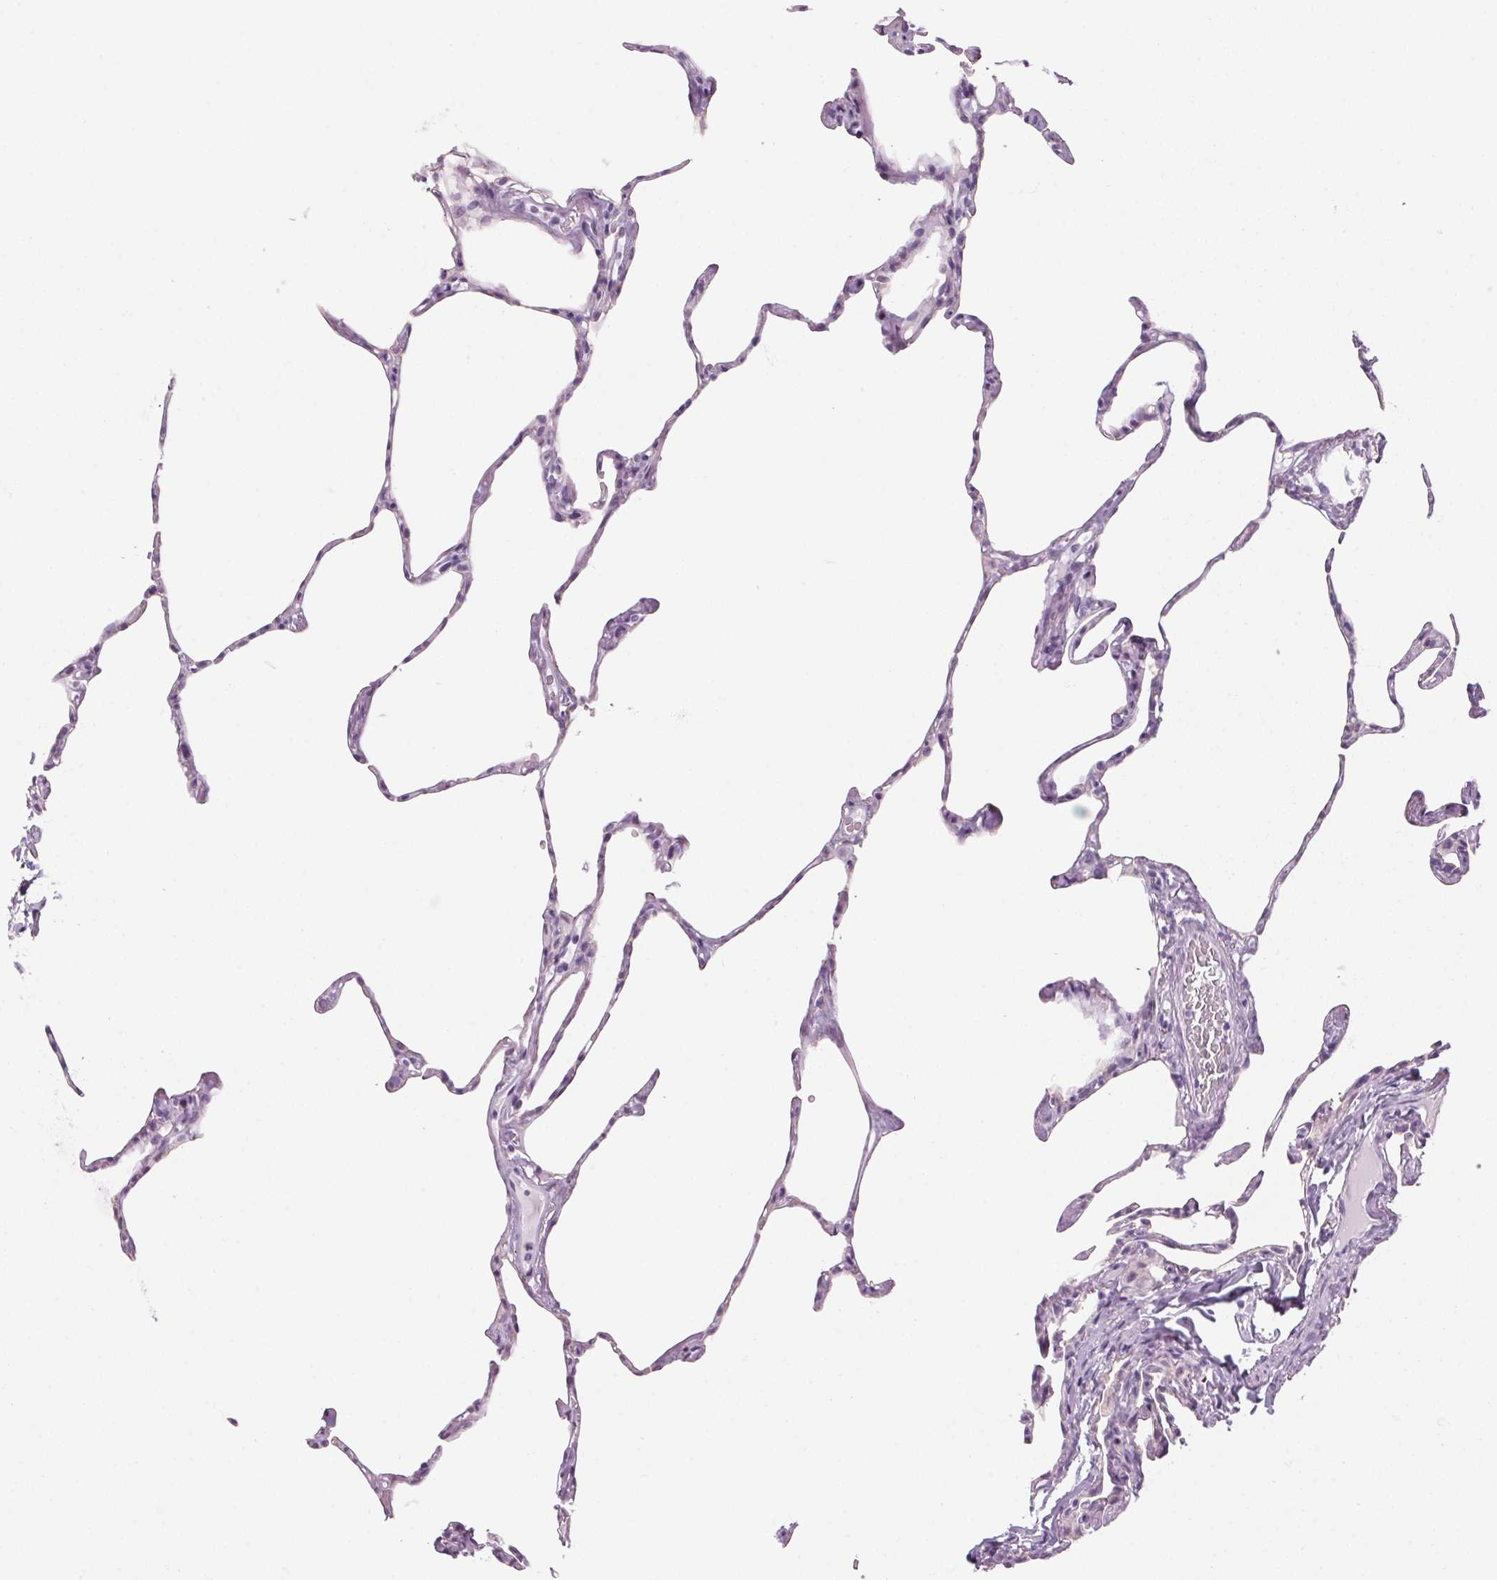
{"staining": {"intensity": "negative", "quantity": "none", "location": "none"}, "tissue": "lung", "cell_type": "Alveolar cells", "image_type": "normal", "snomed": [{"axis": "morphology", "description": "Normal tissue, NOS"}, {"axis": "topography", "description": "Lung"}], "caption": "An IHC image of benign lung is shown. There is no staining in alveolar cells of lung. The staining was performed using DAB to visualize the protein expression in brown, while the nuclei were stained in blue with hematoxylin (Magnification: 20x).", "gene": "RPTN", "patient": {"sex": "male", "age": 65}}